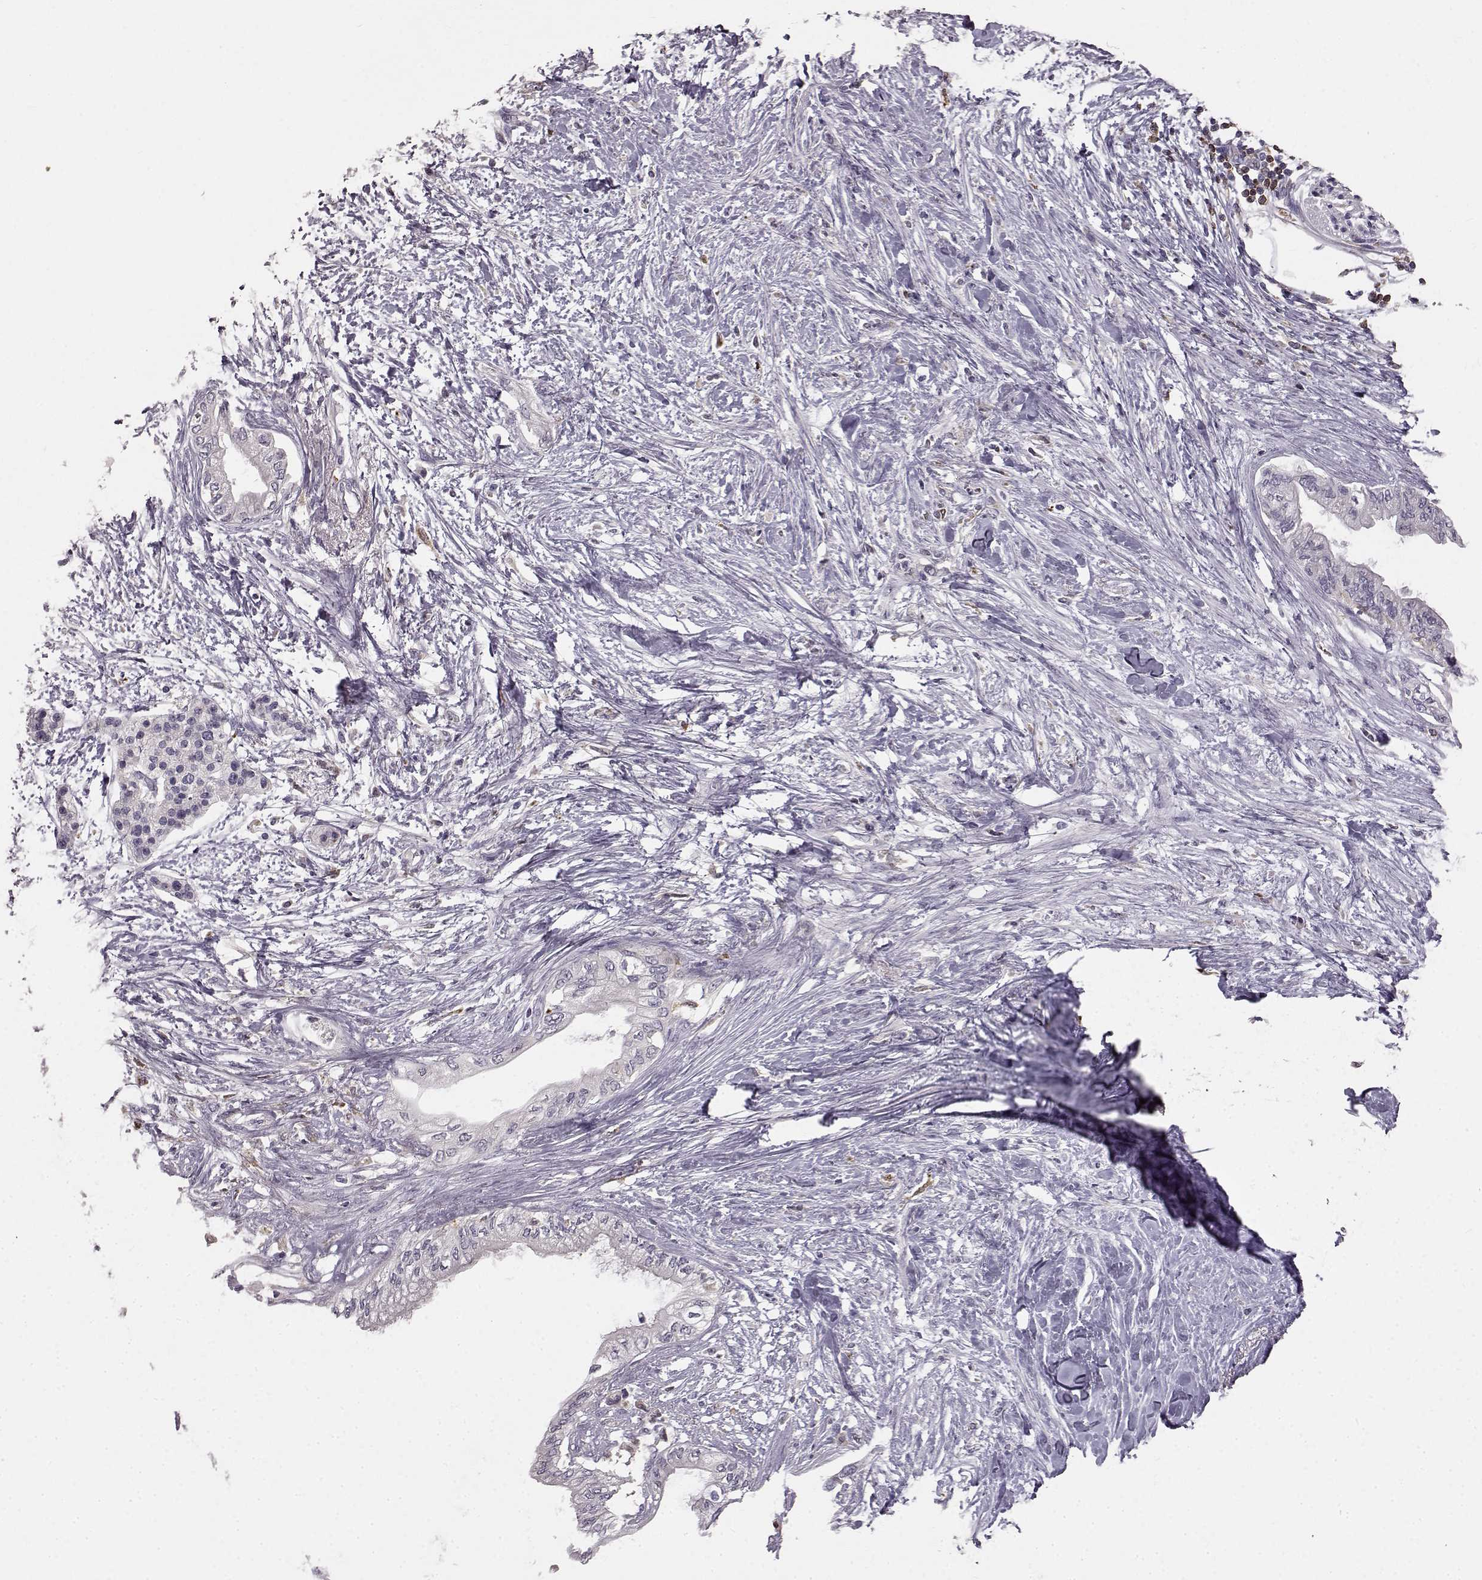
{"staining": {"intensity": "negative", "quantity": "none", "location": "none"}, "tissue": "pancreatic cancer", "cell_type": "Tumor cells", "image_type": "cancer", "snomed": [{"axis": "morphology", "description": "Normal tissue, NOS"}, {"axis": "morphology", "description": "Adenocarcinoma, NOS"}, {"axis": "topography", "description": "Pancreas"}, {"axis": "topography", "description": "Duodenum"}], "caption": "Immunohistochemistry (IHC) image of neoplastic tissue: human pancreatic cancer (adenocarcinoma) stained with DAB displays no significant protein staining in tumor cells.", "gene": "SPAG17", "patient": {"sex": "female", "age": 60}}